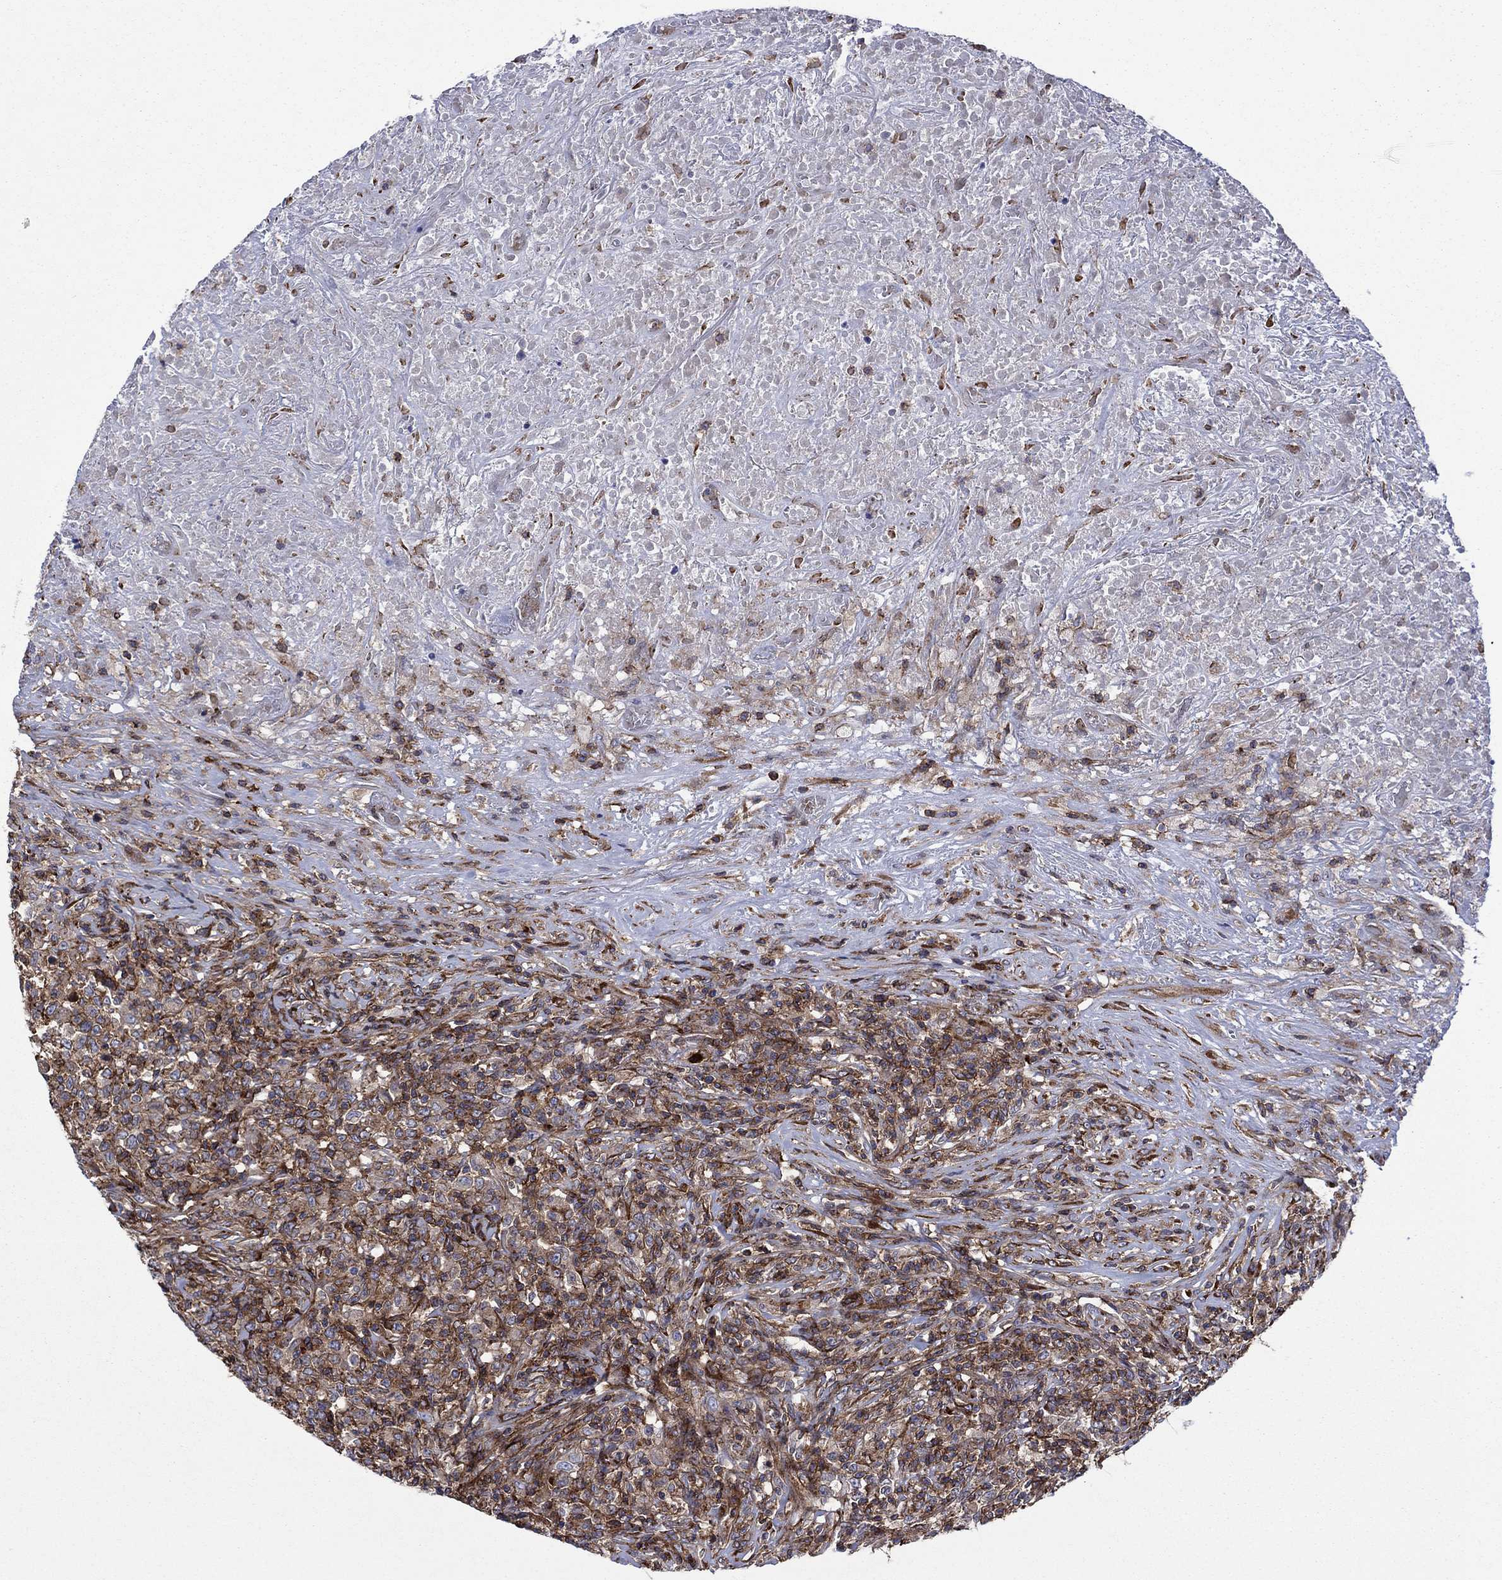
{"staining": {"intensity": "moderate", "quantity": "25%-75%", "location": "cytoplasmic/membranous"}, "tissue": "lymphoma", "cell_type": "Tumor cells", "image_type": "cancer", "snomed": [{"axis": "morphology", "description": "Malignant lymphoma, non-Hodgkin's type, High grade"}, {"axis": "topography", "description": "Lung"}], "caption": "IHC (DAB (3,3'-diaminobenzidine)) staining of malignant lymphoma, non-Hodgkin's type (high-grade) reveals moderate cytoplasmic/membranous protein positivity in approximately 25%-75% of tumor cells.", "gene": "PAG1", "patient": {"sex": "male", "age": 79}}